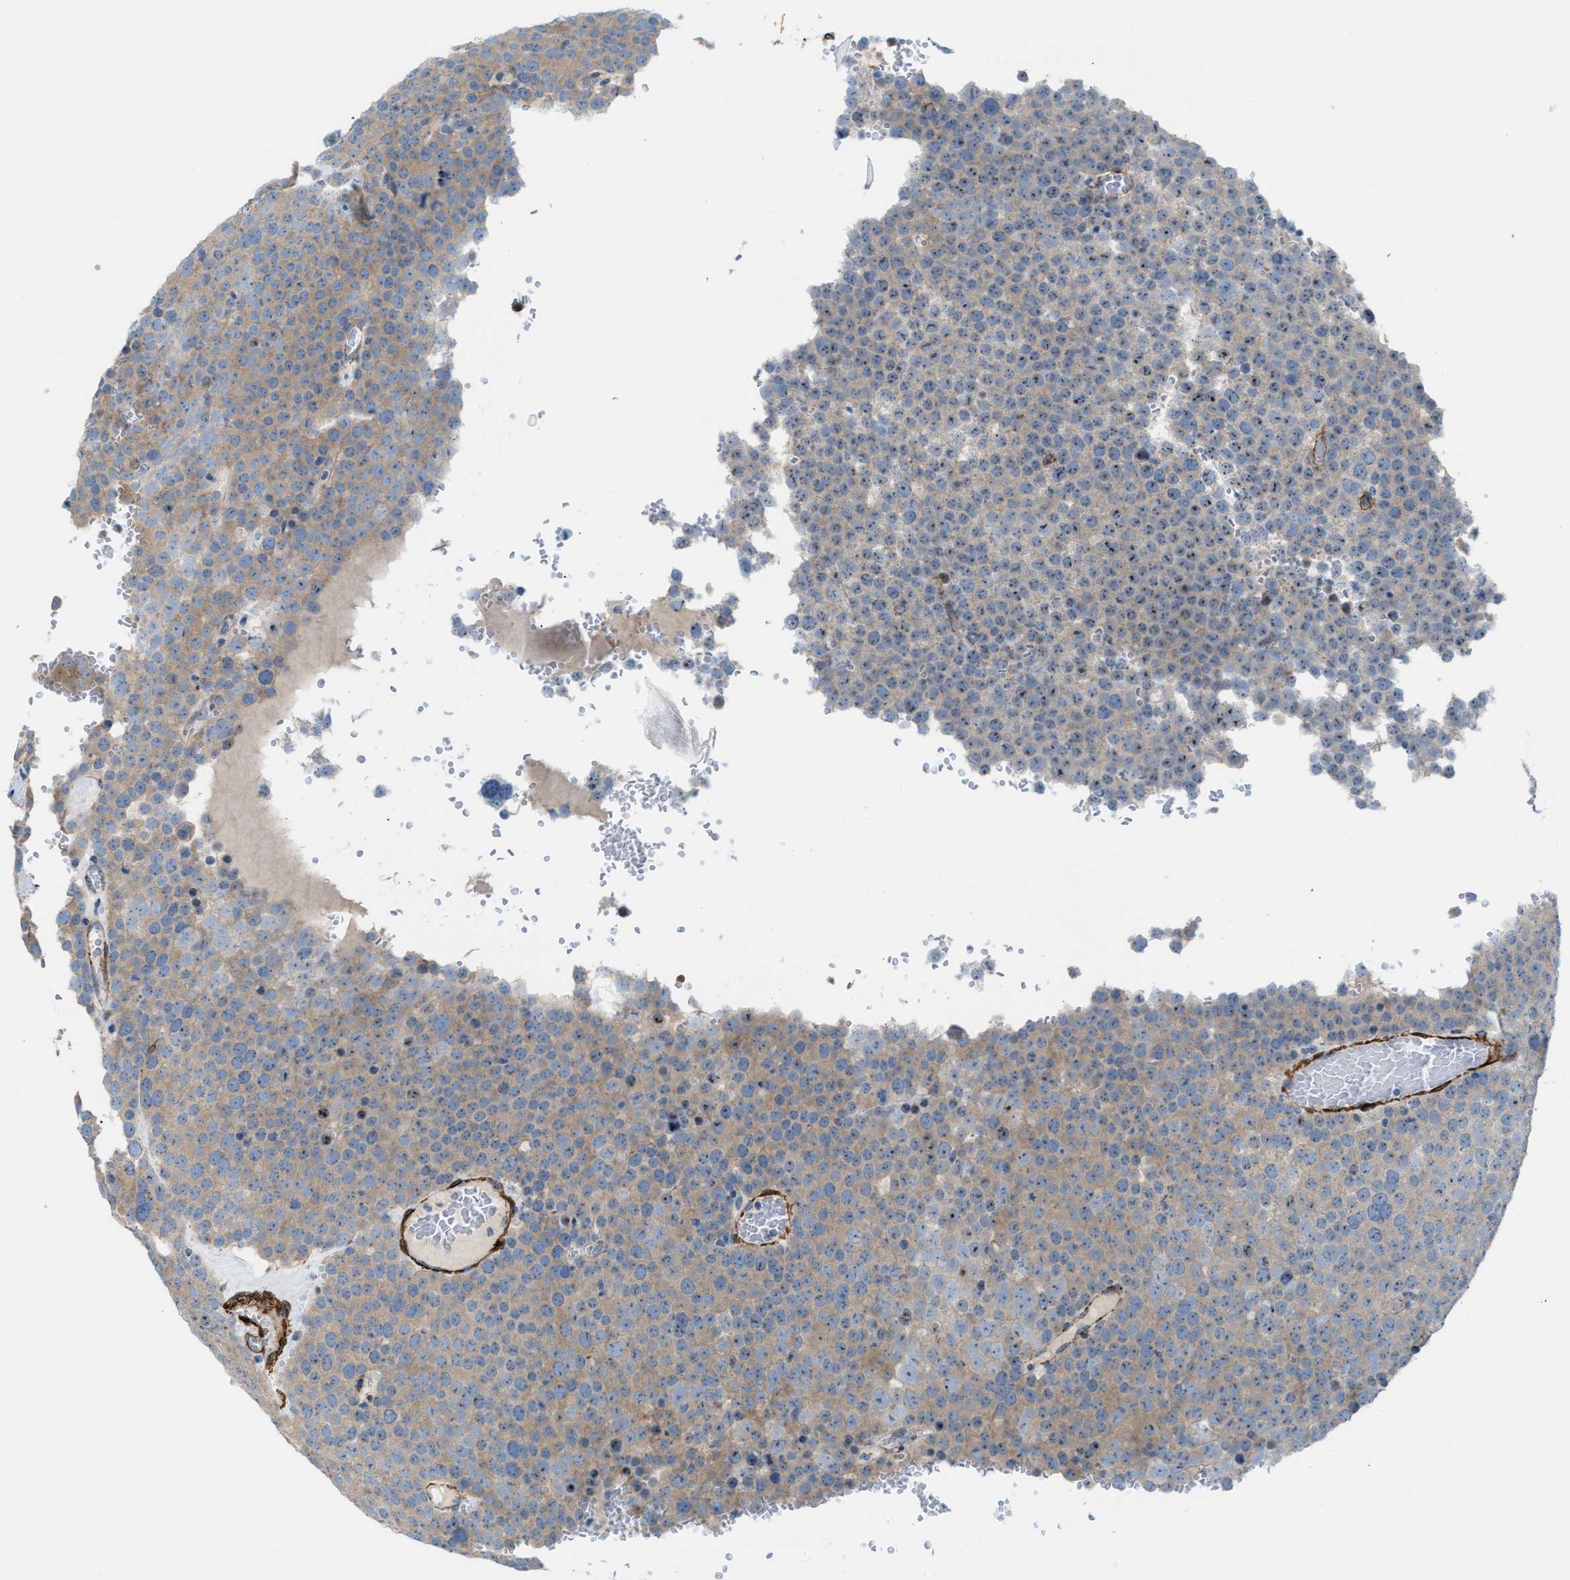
{"staining": {"intensity": "moderate", "quantity": ">75%", "location": "cytoplasmic/membranous,nuclear"}, "tissue": "testis cancer", "cell_type": "Tumor cells", "image_type": "cancer", "snomed": [{"axis": "morphology", "description": "Seminoma, NOS"}, {"axis": "topography", "description": "Testis"}], "caption": "Tumor cells demonstrate moderate cytoplasmic/membranous and nuclear staining in about >75% of cells in testis seminoma.", "gene": "NQO2", "patient": {"sex": "male", "age": 71}}